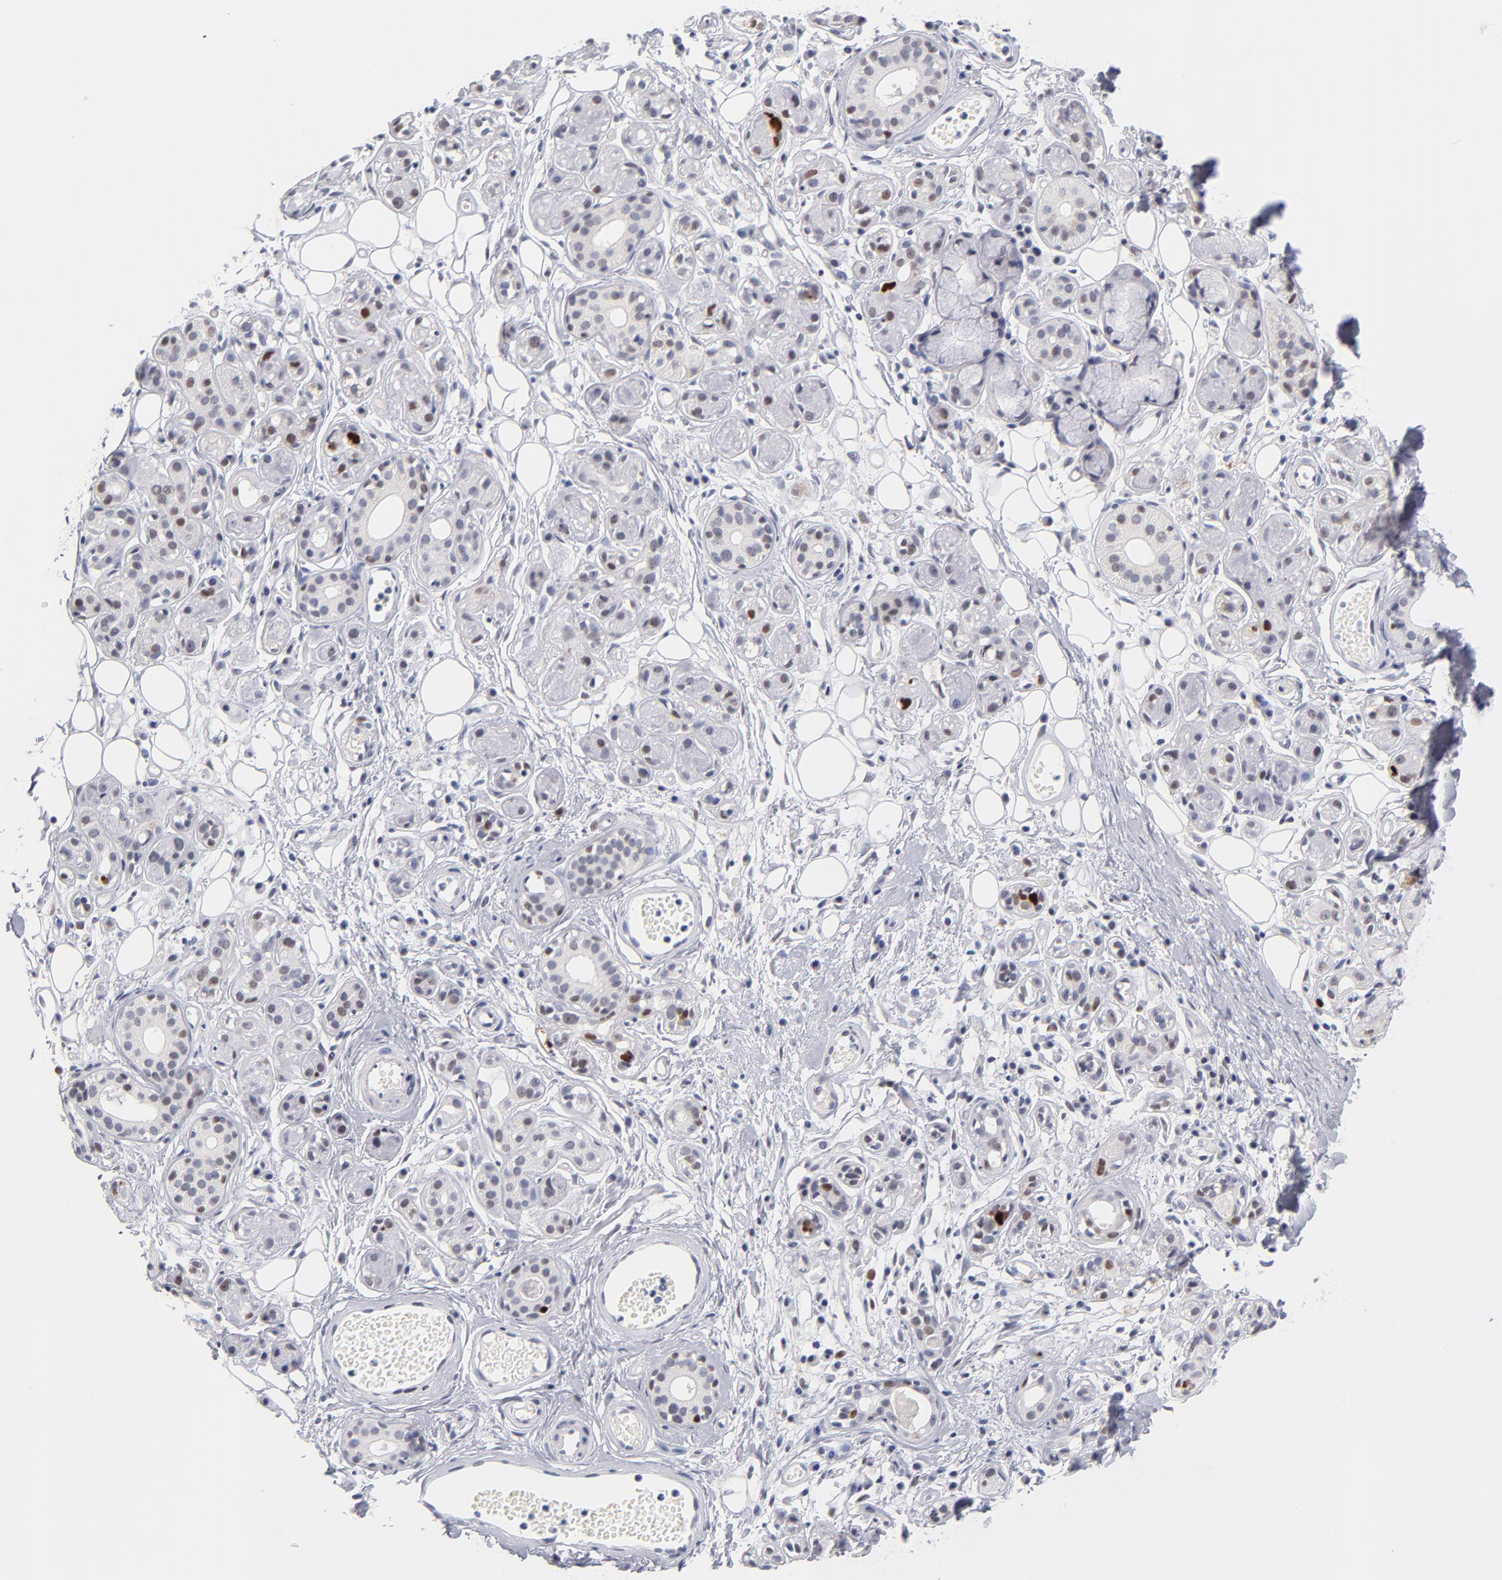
{"staining": {"intensity": "moderate", "quantity": "<25%", "location": "nuclear"}, "tissue": "salivary gland", "cell_type": "Glandular cells", "image_type": "normal", "snomed": [{"axis": "morphology", "description": "Normal tissue, NOS"}, {"axis": "topography", "description": "Salivary gland"}], "caption": "Immunohistochemistry (IHC) of benign salivary gland displays low levels of moderate nuclear expression in about <25% of glandular cells.", "gene": "PARP1", "patient": {"sex": "male", "age": 54}}